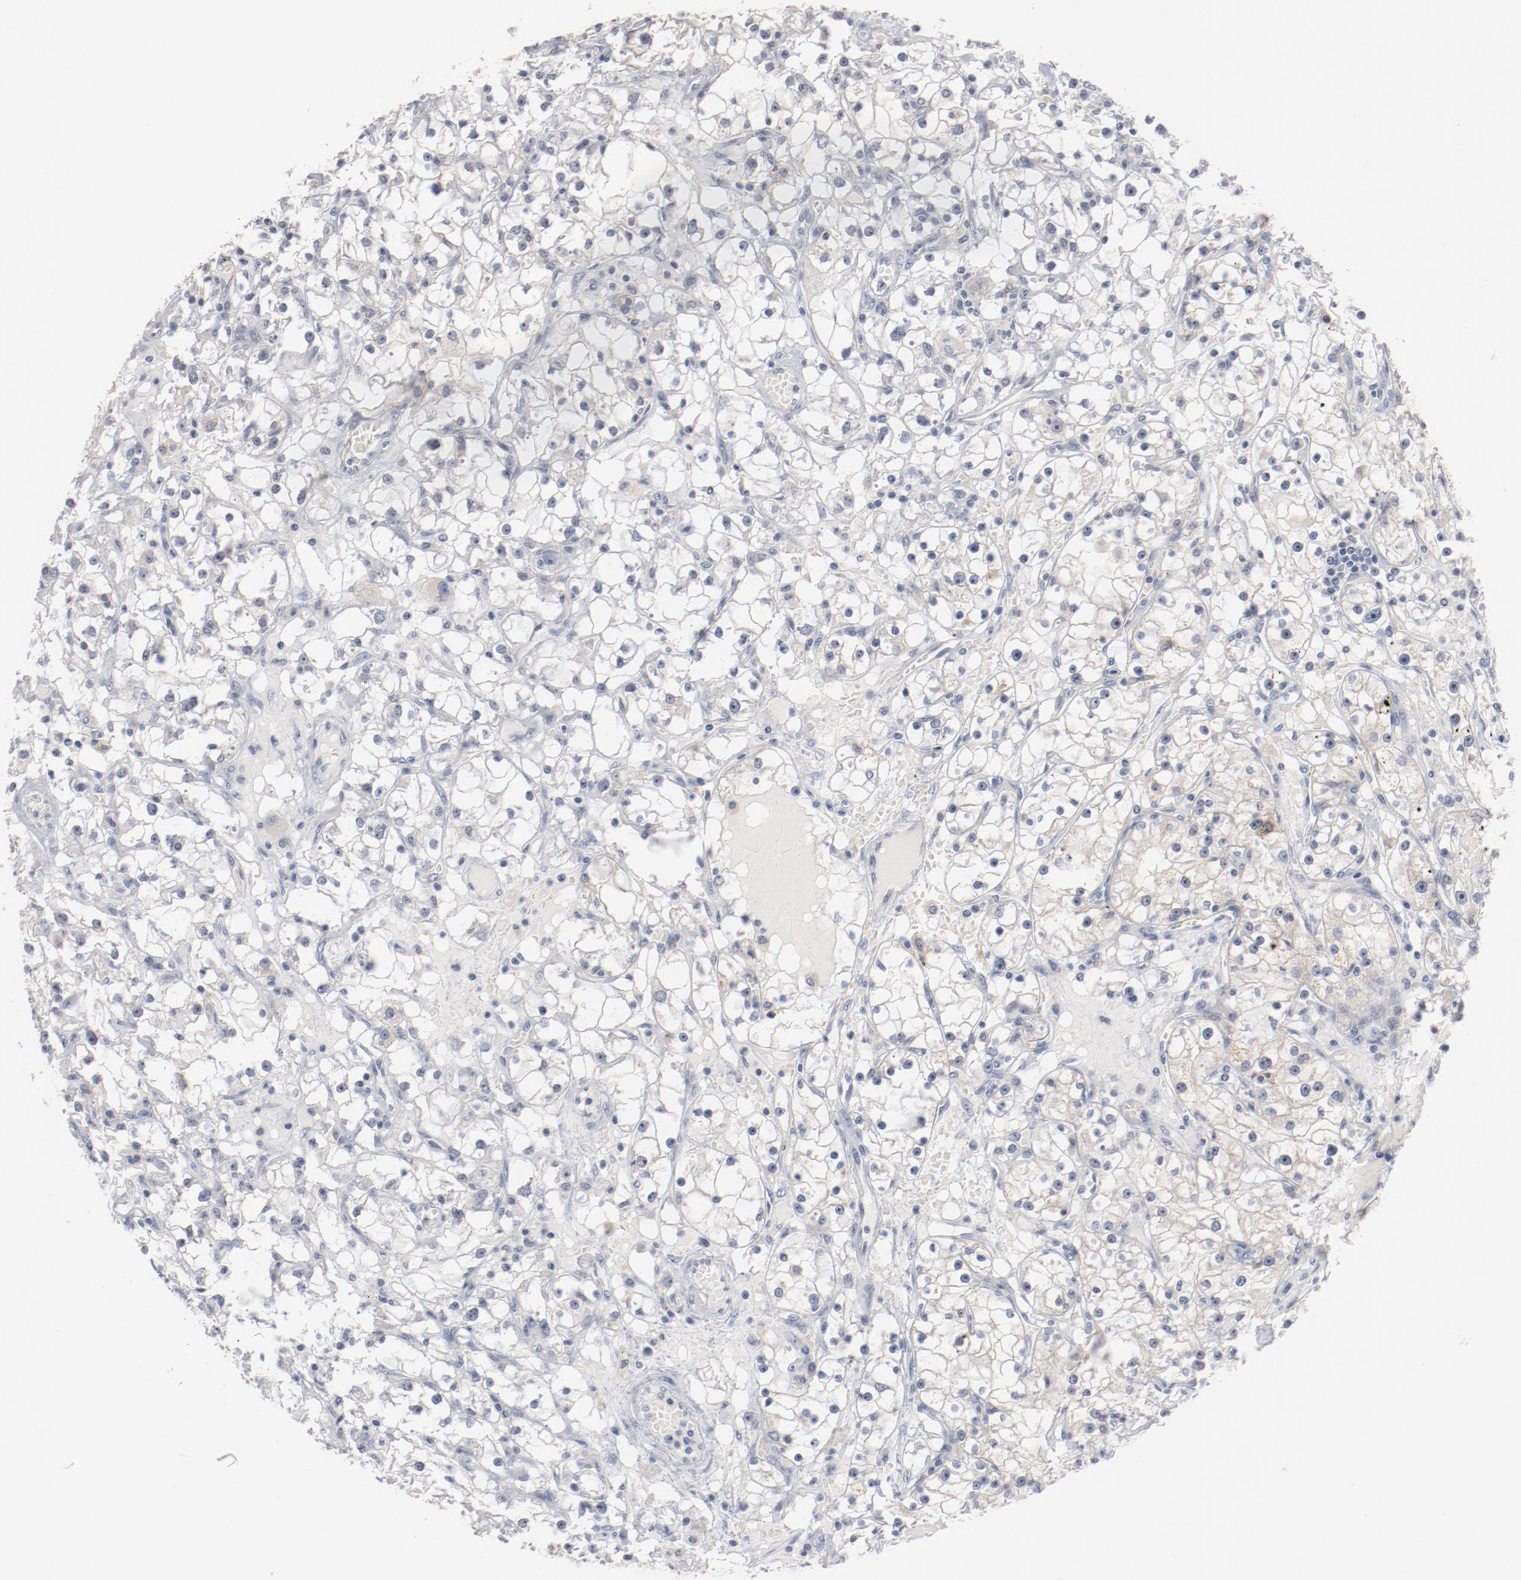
{"staining": {"intensity": "negative", "quantity": "none", "location": "none"}, "tissue": "renal cancer", "cell_type": "Tumor cells", "image_type": "cancer", "snomed": [{"axis": "morphology", "description": "Adenocarcinoma, NOS"}, {"axis": "topography", "description": "Kidney"}], "caption": "The immunohistochemistry image has no significant expression in tumor cells of renal cancer tissue.", "gene": "ERICH1", "patient": {"sex": "male", "age": 56}}